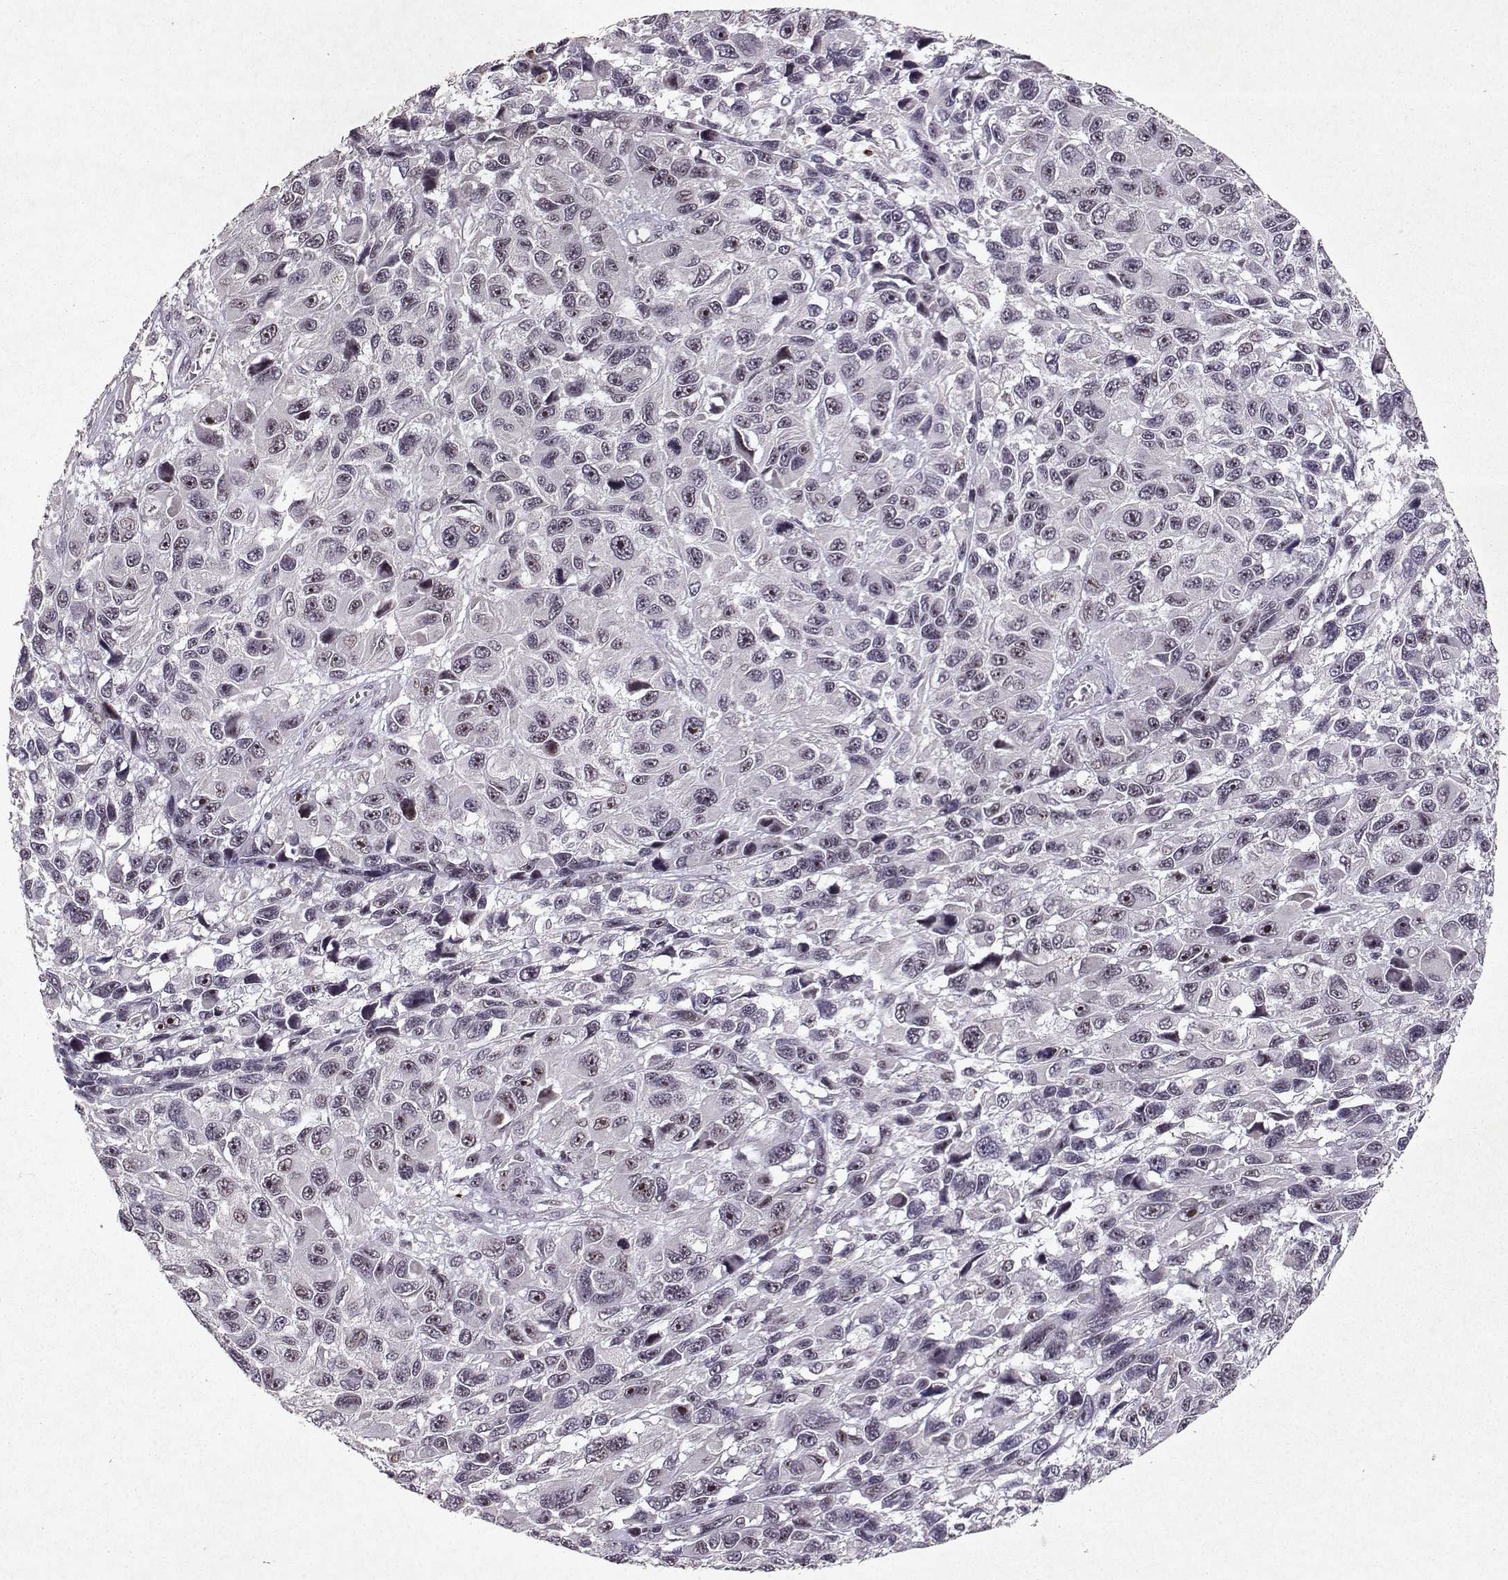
{"staining": {"intensity": "moderate", "quantity": "<25%", "location": "nuclear"}, "tissue": "melanoma", "cell_type": "Tumor cells", "image_type": "cancer", "snomed": [{"axis": "morphology", "description": "Malignant melanoma, NOS"}, {"axis": "topography", "description": "Skin"}], "caption": "Protein analysis of melanoma tissue exhibits moderate nuclear expression in about <25% of tumor cells. Using DAB (3,3'-diaminobenzidine) (brown) and hematoxylin (blue) stains, captured at high magnification using brightfield microscopy.", "gene": "DDX56", "patient": {"sex": "male", "age": 53}}